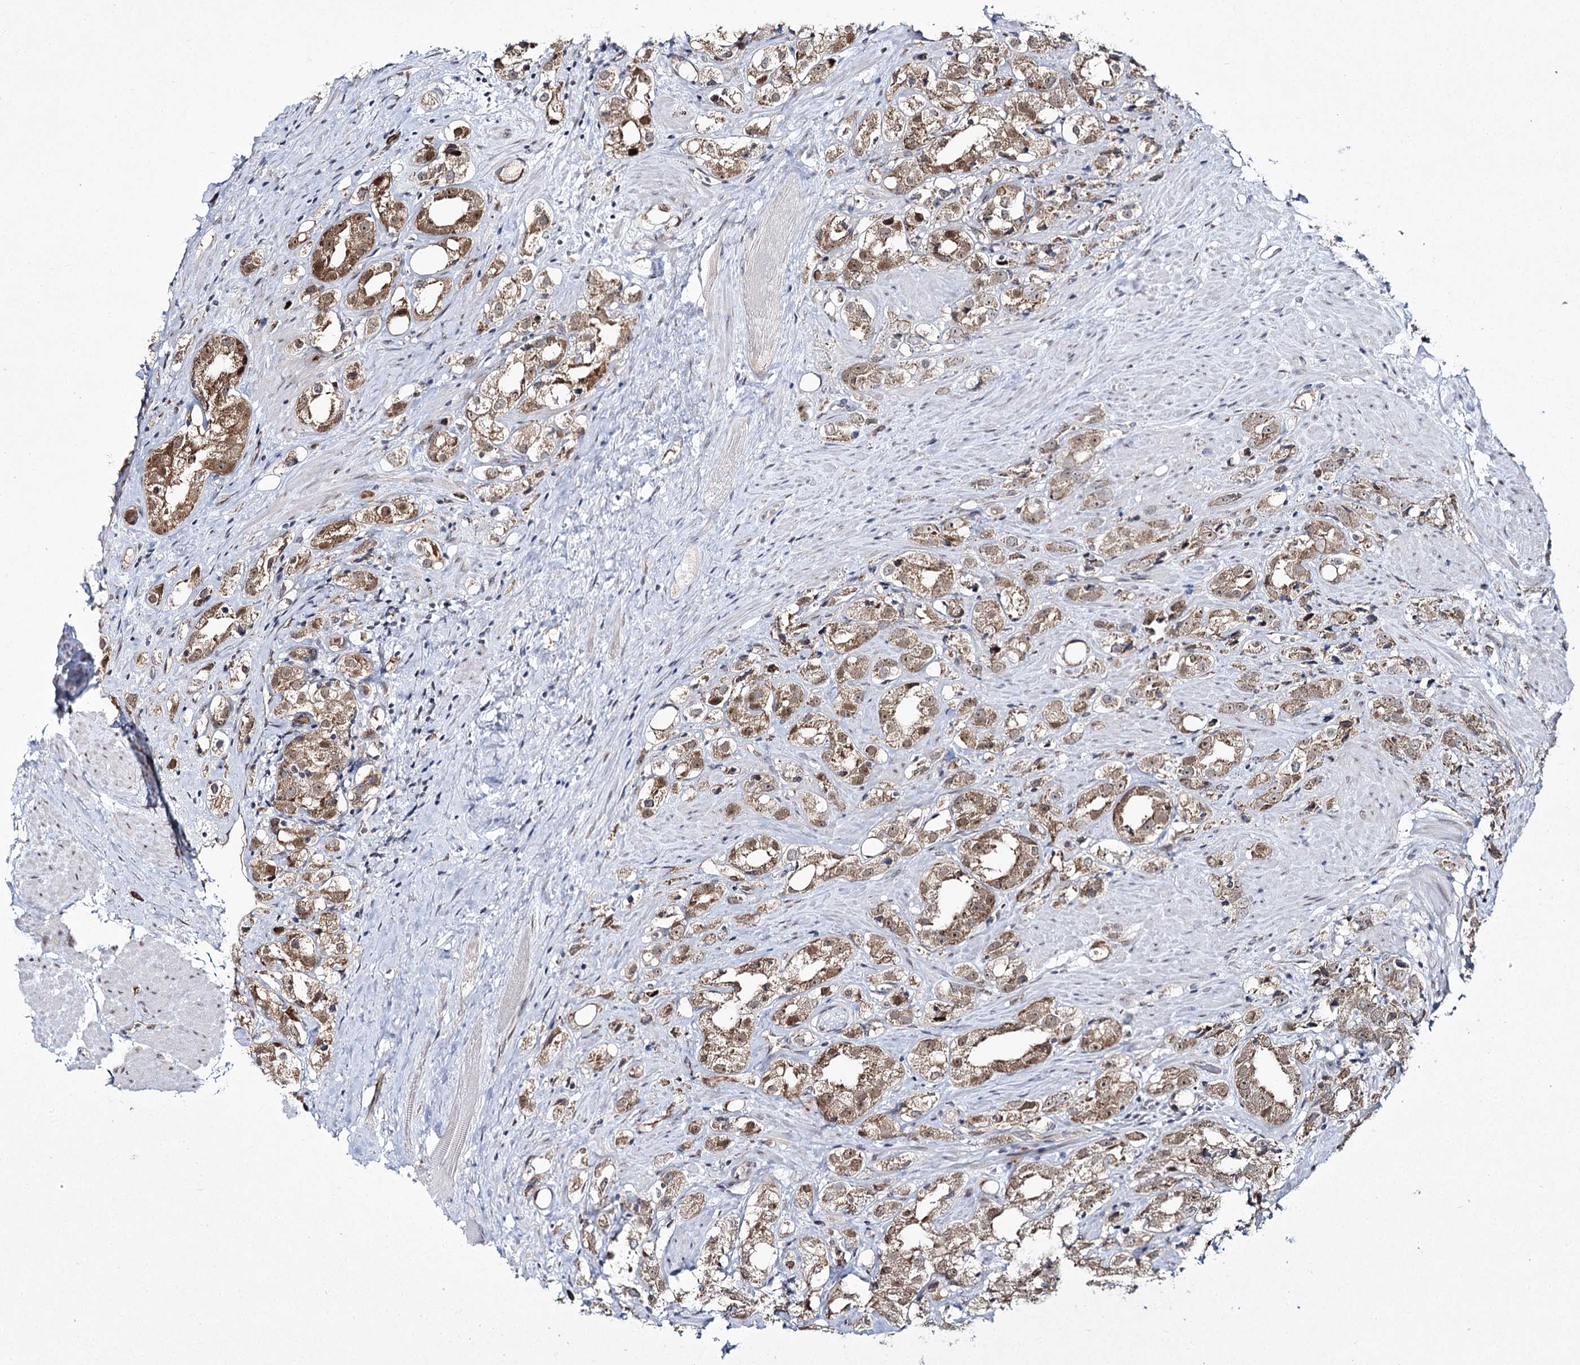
{"staining": {"intensity": "moderate", "quantity": ">75%", "location": "cytoplasmic/membranous"}, "tissue": "prostate cancer", "cell_type": "Tumor cells", "image_type": "cancer", "snomed": [{"axis": "morphology", "description": "Adenocarcinoma, NOS"}, {"axis": "topography", "description": "Prostate"}], "caption": "Moderate cytoplasmic/membranous staining is seen in about >75% of tumor cells in prostate cancer.", "gene": "TRNT1", "patient": {"sex": "male", "age": 79}}